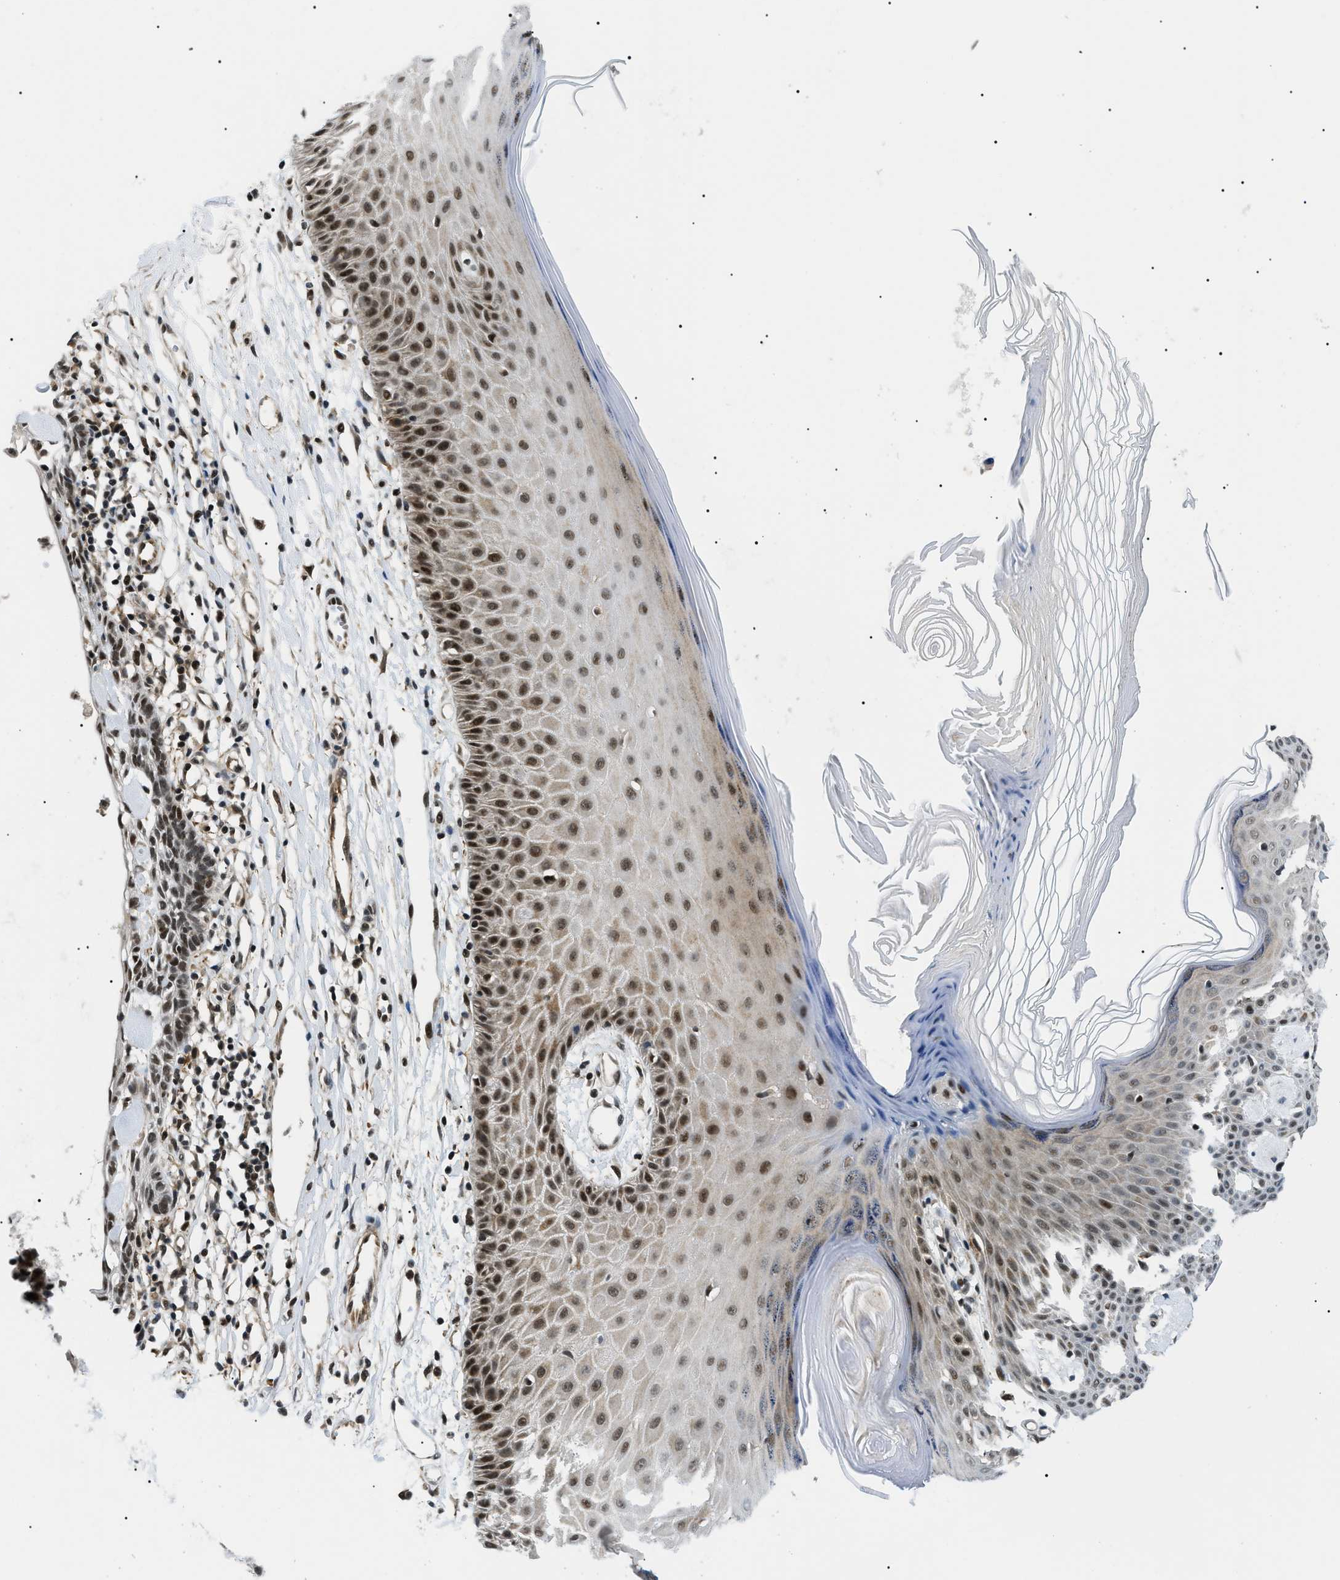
{"staining": {"intensity": "moderate", "quantity": ">75%", "location": "nuclear"}, "tissue": "skin cancer", "cell_type": "Tumor cells", "image_type": "cancer", "snomed": [{"axis": "morphology", "description": "Basal cell carcinoma"}, {"axis": "topography", "description": "Skin"}], "caption": "Moderate nuclear expression is seen in approximately >75% of tumor cells in skin cancer. (DAB (3,3'-diaminobenzidine) IHC with brightfield microscopy, high magnification).", "gene": "RBM15", "patient": {"sex": "male", "age": 67}}